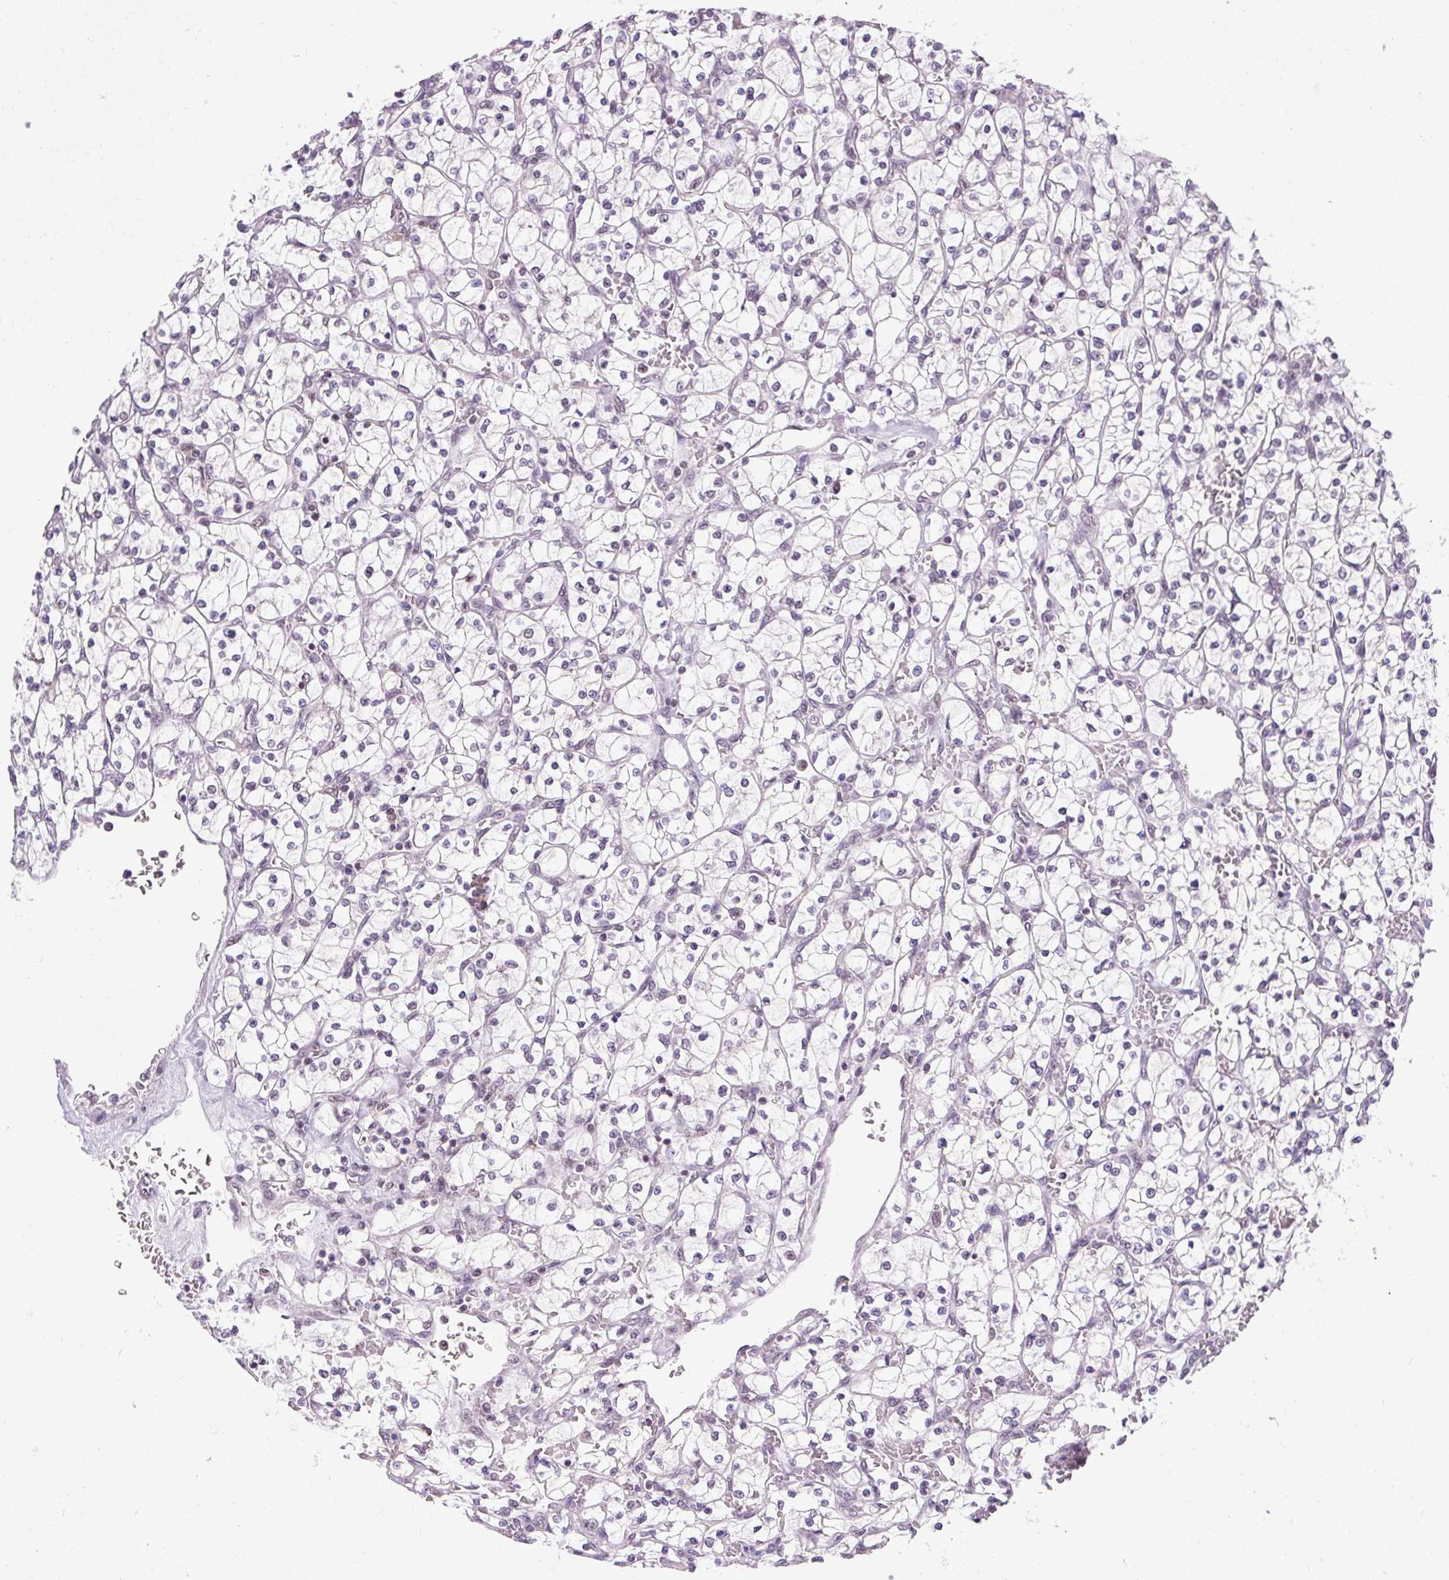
{"staining": {"intensity": "negative", "quantity": "none", "location": "none"}, "tissue": "renal cancer", "cell_type": "Tumor cells", "image_type": "cancer", "snomed": [{"axis": "morphology", "description": "Adenocarcinoma, NOS"}, {"axis": "topography", "description": "Kidney"}], "caption": "Tumor cells are negative for protein expression in human renal cancer (adenocarcinoma).", "gene": "ZNF672", "patient": {"sex": "female", "age": 64}}